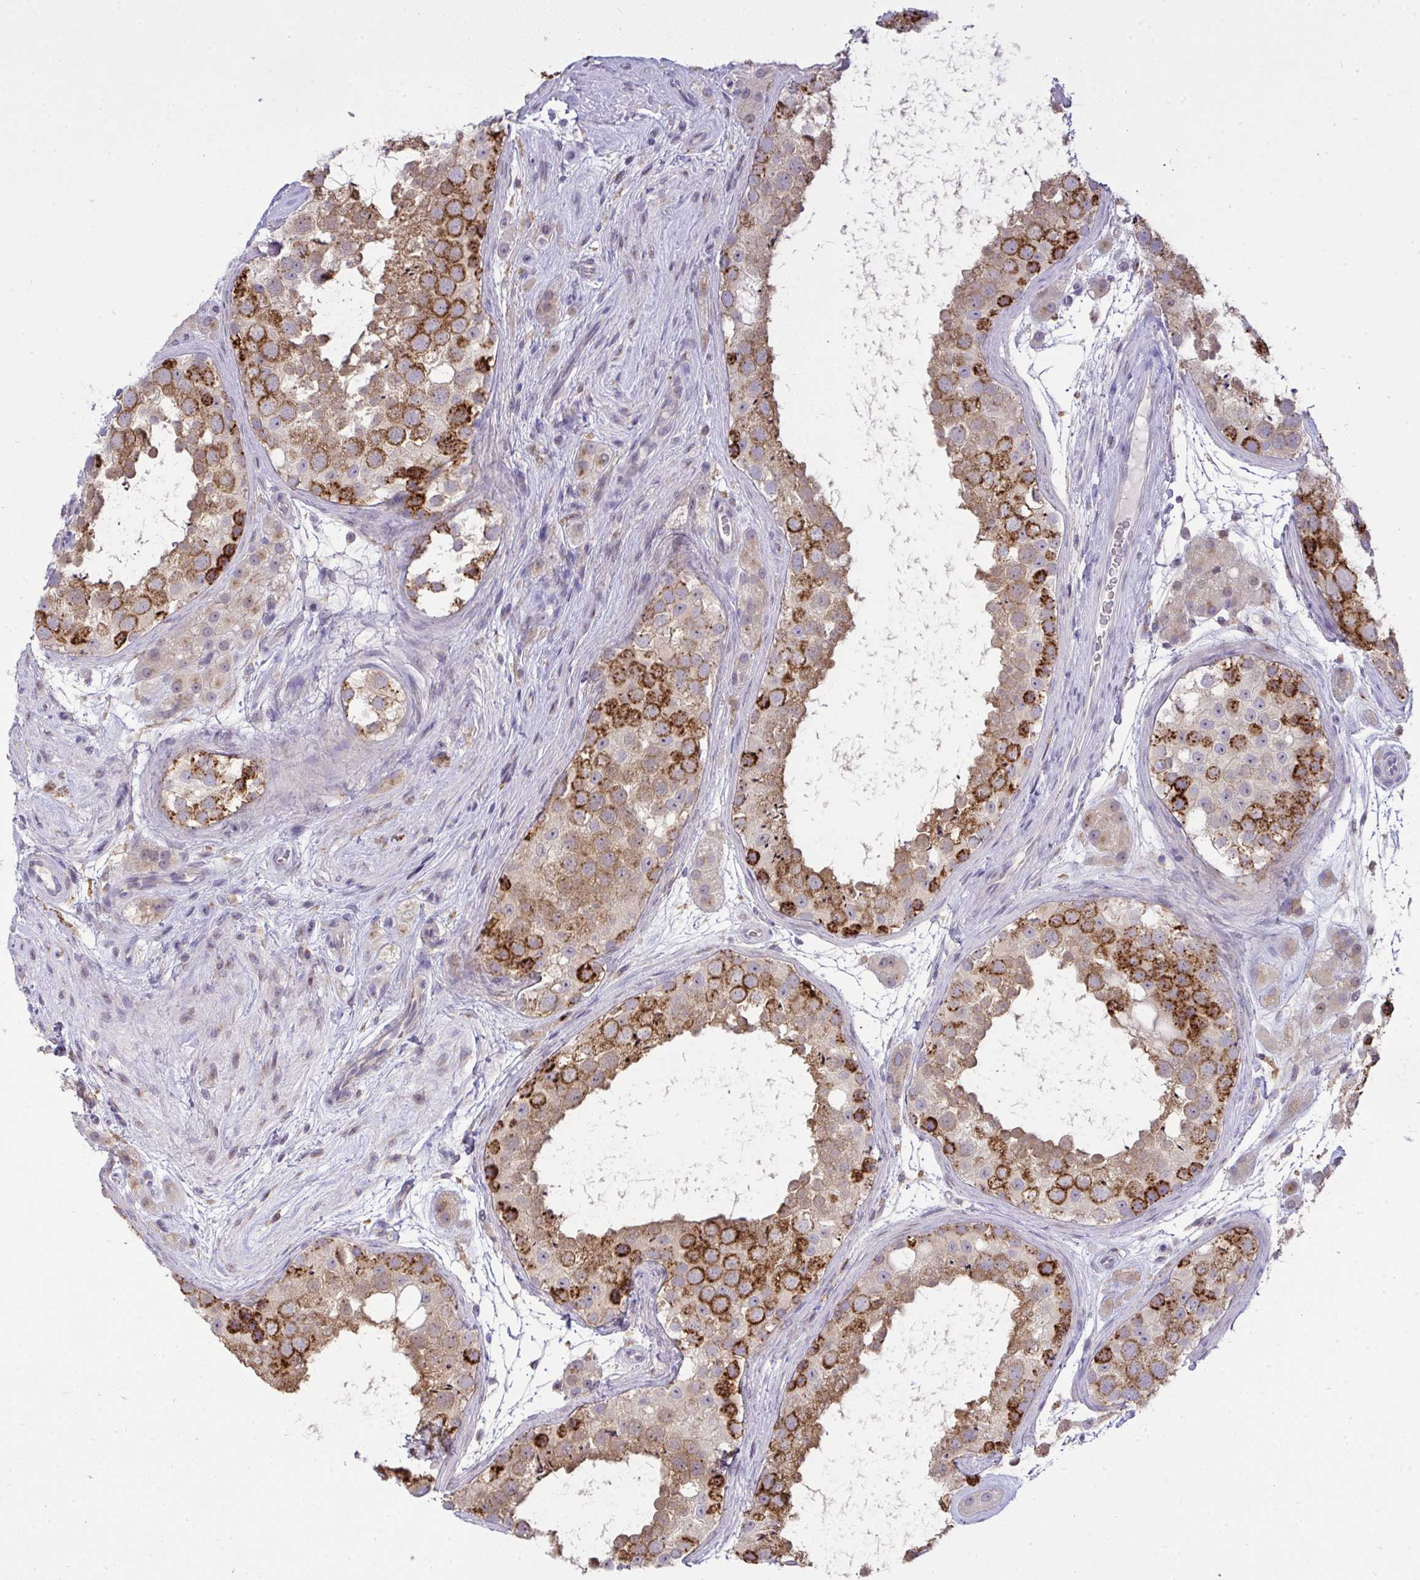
{"staining": {"intensity": "strong", "quantity": "25%-75%", "location": "cytoplasmic/membranous"}, "tissue": "testis", "cell_type": "Cells in seminiferous ducts", "image_type": "normal", "snomed": [{"axis": "morphology", "description": "Normal tissue, NOS"}, {"axis": "topography", "description": "Testis"}], "caption": "Protein staining of normal testis displays strong cytoplasmic/membranous positivity in about 25%-75% of cells in seminiferous ducts.", "gene": "SLC9A6", "patient": {"sex": "male", "age": 41}}